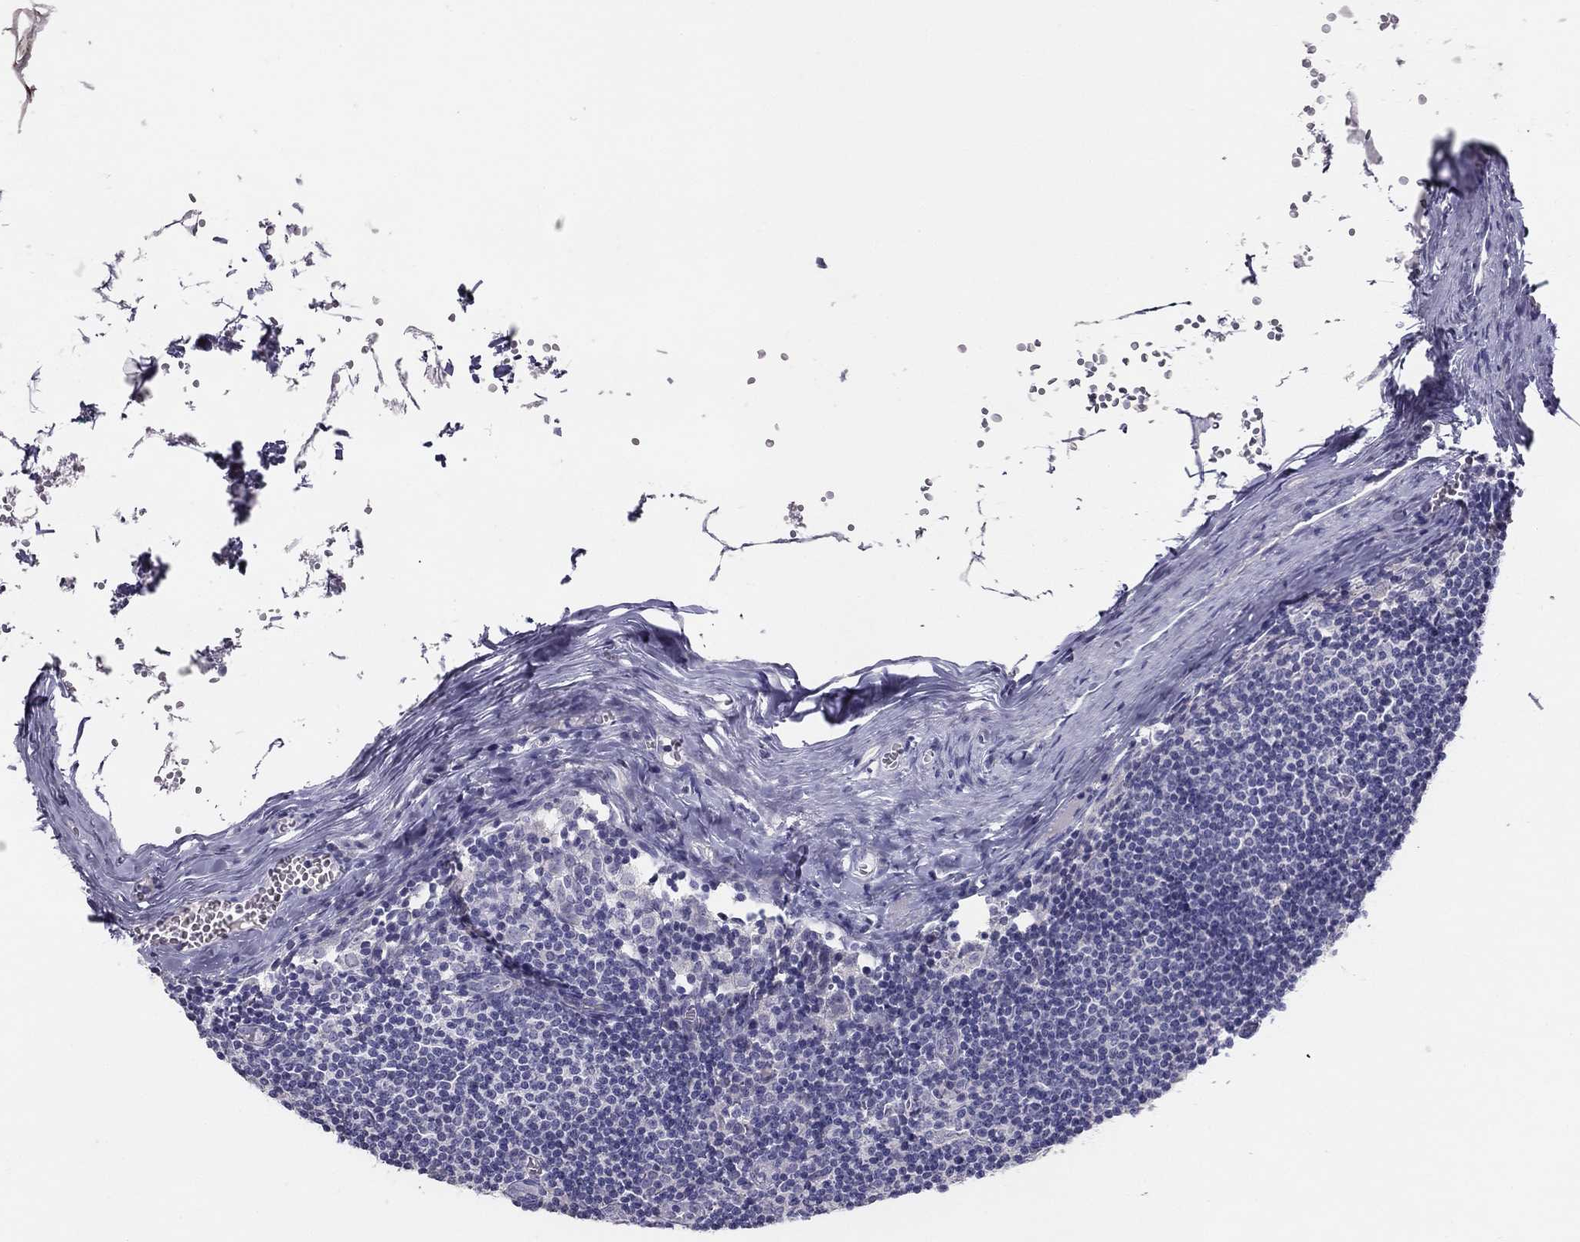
{"staining": {"intensity": "negative", "quantity": "none", "location": "none"}, "tissue": "lymph node", "cell_type": "Germinal center cells", "image_type": "normal", "snomed": [{"axis": "morphology", "description": "Normal tissue, NOS"}, {"axis": "topography", "description": "Lymph node"}], "caption": "Histopathology image shows no protein expression in germinal center cells of normal lymph node. (Brightfield microscopy of DAB IHC at high magnification).", "gene": "MGAT4C", "patient": {"sex": "male", "age": 59}}